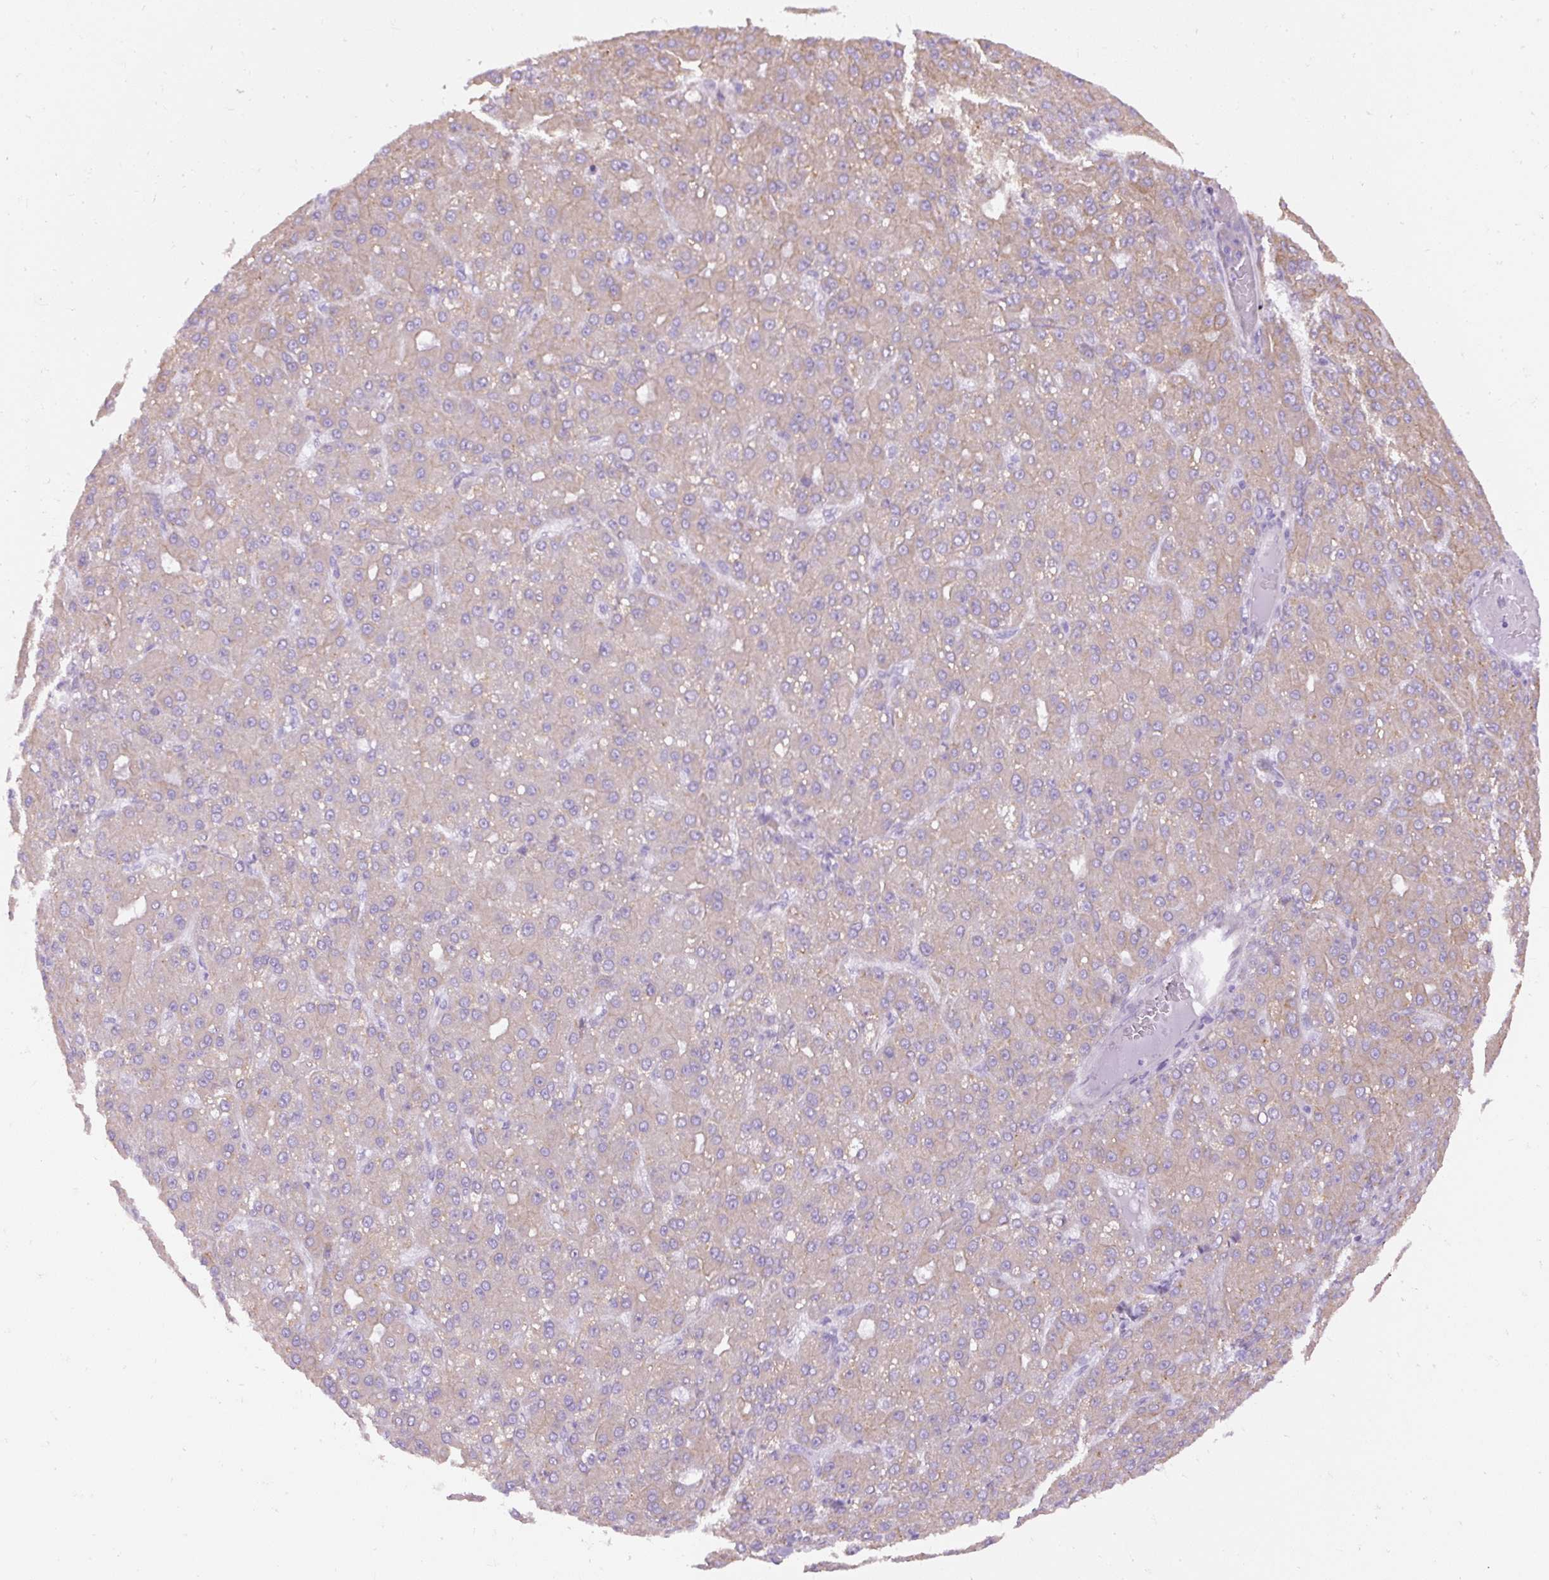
{"staining": {"intensity": "weak", "quantity": "<25%", "location": "cytoplasmic/membranous"}, "tissue": "liver cancer", "cell_type": "Tumor cells", "image_type": "cancer", "snomed": [{"axis": "morphology", "description": "Carcinoma, Hepatocellular, NOS"}, {"axis": "topography", "description": "Liver"}], "caption": "IHC of liver cancer (hepatocellular carcinoma) demonstrates no expression in tumor cells.", "gene": "FAM149A", "patient": {"sex": "male", "age": 67}}